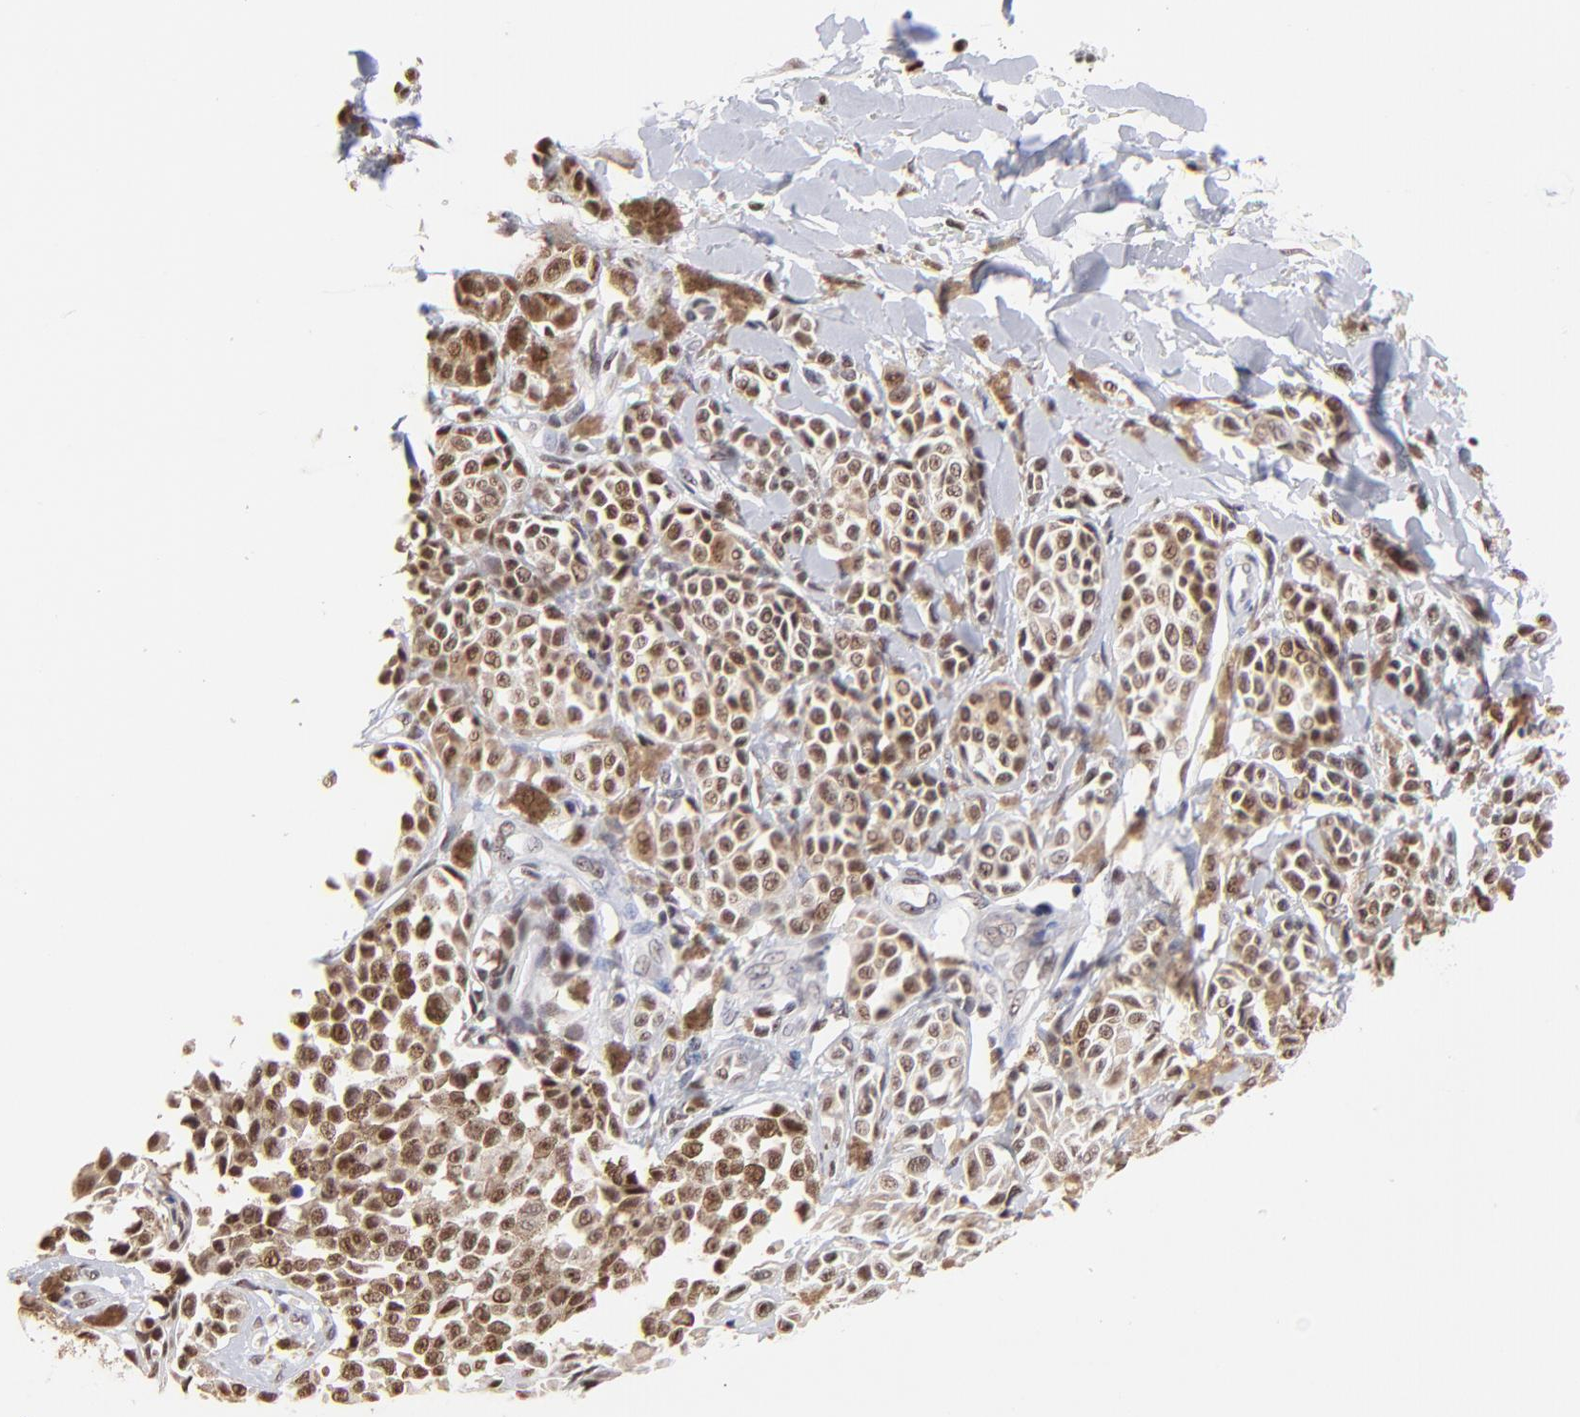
{"staining": {"intensity": "moderate", "quantity": ">75%", "location": "cytoplasmic/membranous,nuclear"}, "tissue": "melanoma", "cell_type": "Tumor cells", "image_type": "cancer", "snomed": [{"axis": "morphology", "description": "Malignant melanoma, NOS"}, {"axis": "topography", "description": "Skin"}], "caption": "This photomicrograph exhibits melanoma stained with immunohistochemistry (IHC) to label a protein in brown. The cytoplasmic/membranous and nuclear of tumor cells show moderate positivity for the protein. Nuclei are counter-stained blue.", "gene": "ZNF670", "patient": {"sex": "female", "age": 38}}